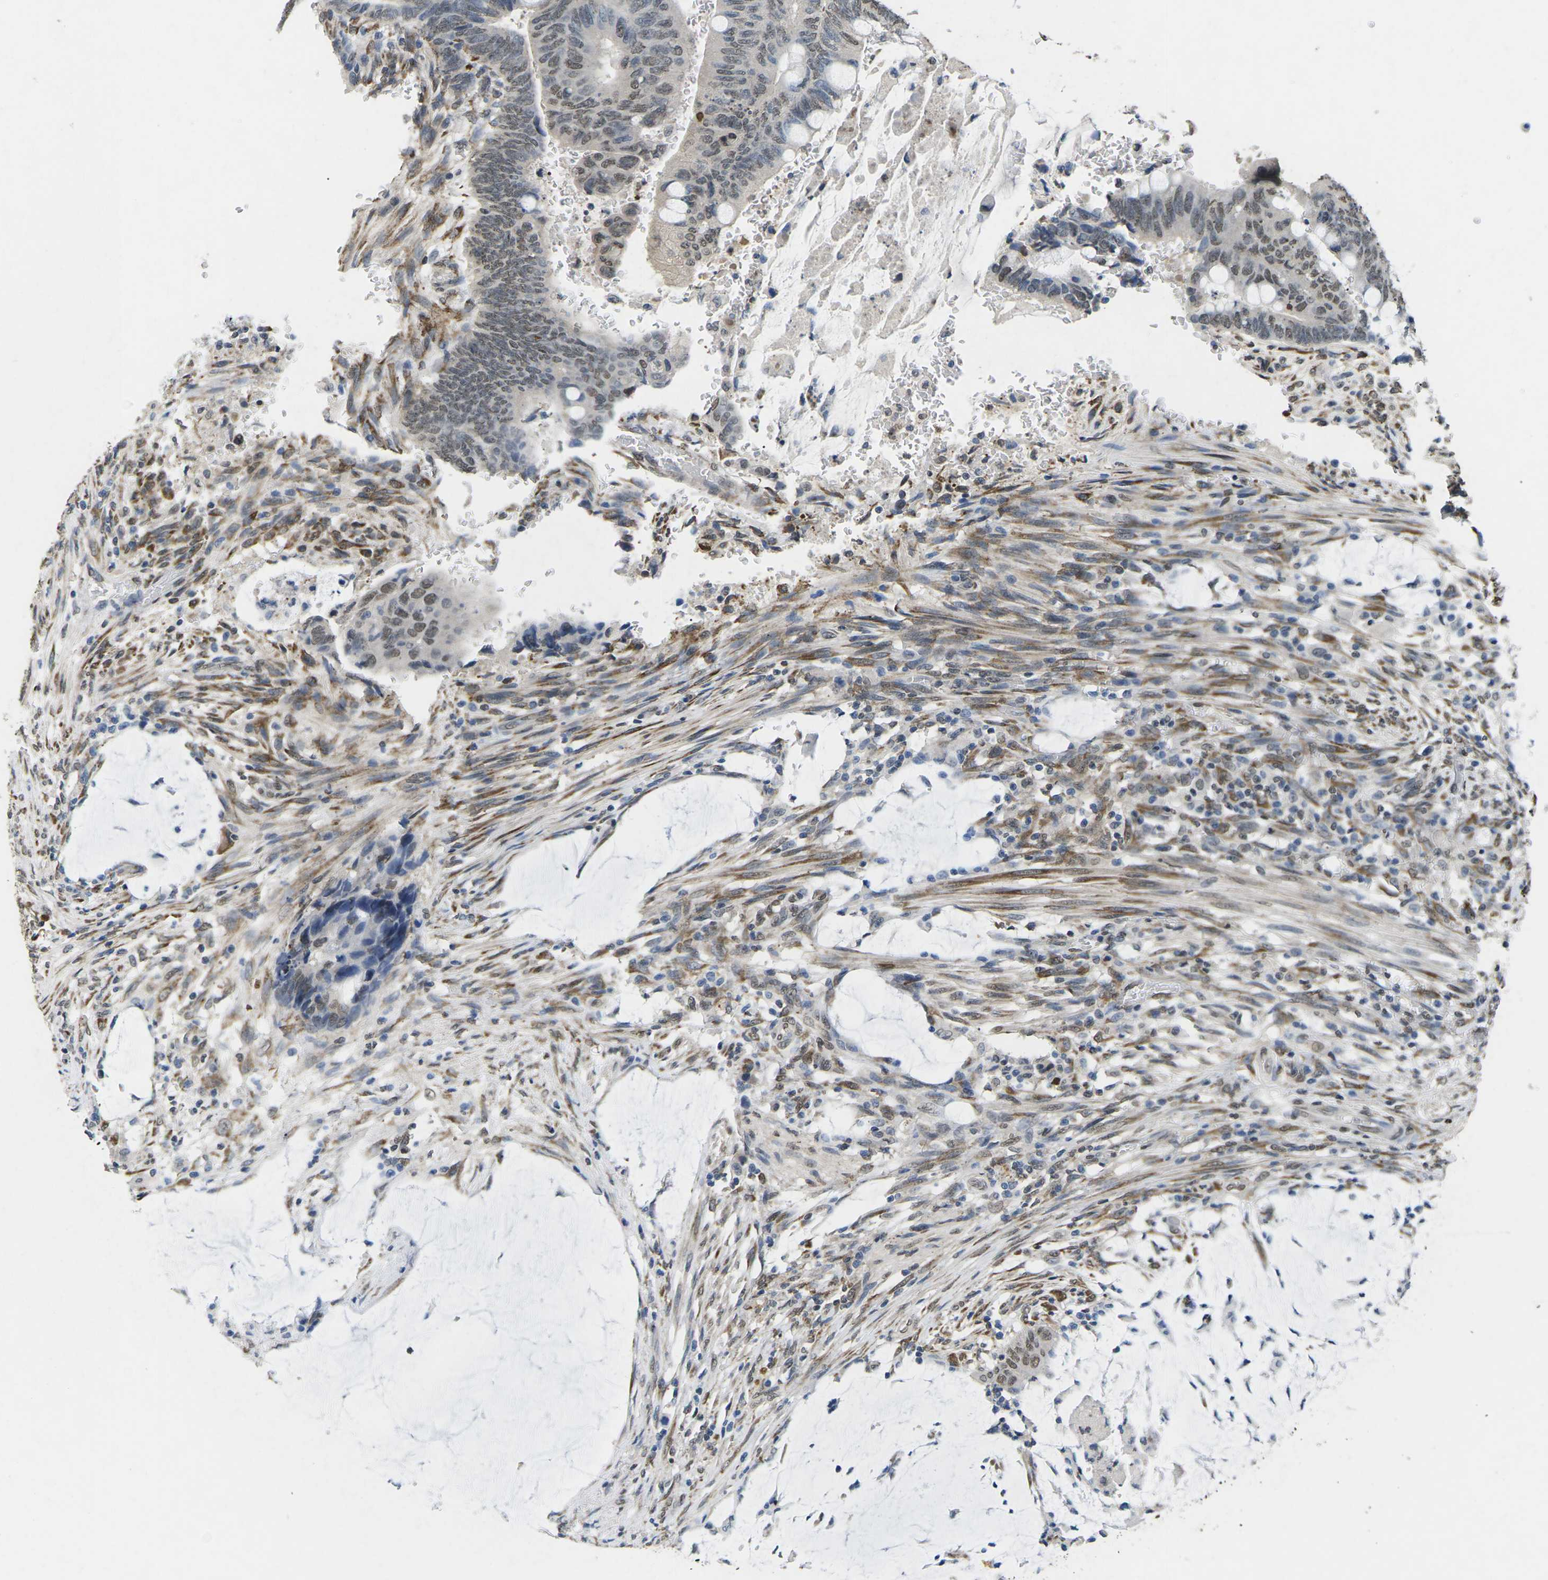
{"staining": {"intensity": "weak", "quantity": "25%-75%", "location": "nuclear"}, "tissue": "colorectal cancer", "cell_type": "Tumor cells", "image_type": "cancer", "snomed": [{"axis": "morphology", "description": "Normal tissue, NOS"}, {"axis": "morphology", "description": "Adenocarcinoma, NOS"}, {"axis": "topography", "description": "Rectum"}], "caption": "Colorectal cancer stained with immunohistochemistry demonstrates weak nuclear staining in approximately 25%-75% of tumor cells.", "gene": "SCNN1B", "patient": {"sex": "male", "age": 92}}